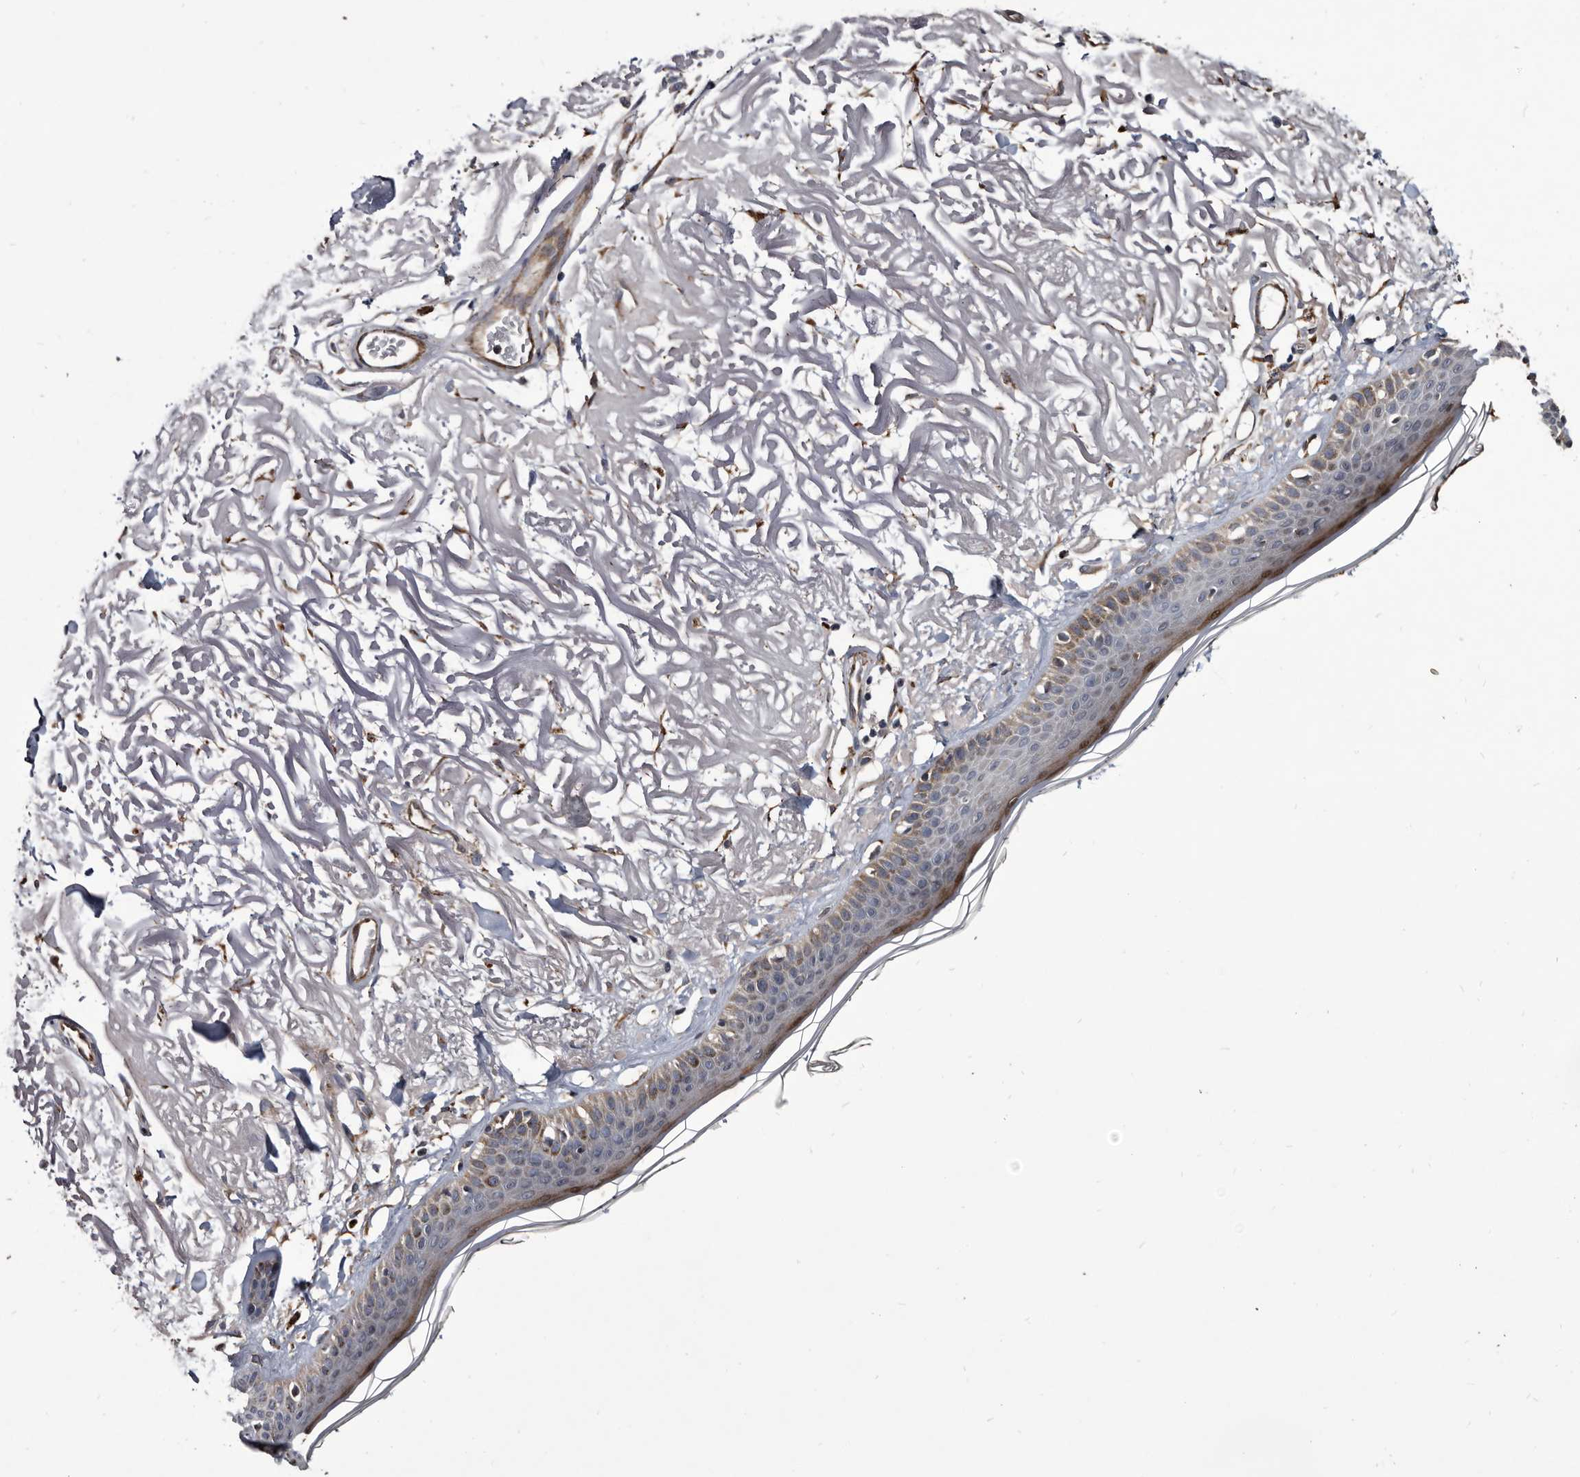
{"staining": {"intensity": "negative", "quantity": "none", "location": "none"}, "tissue": "skin", "cell_type": "Fibroblasts", "image_type": "normal", "snomed": [{"axis": "morphology", "description": "Normal tissue, NOS"}, {"axis": "topography", "description": "Skin"}, {"axis": "topography", "description": "Skeletal muscle"}], "caption": "This image is of normal skin stained with immunohistochemistry (IHC) to label a protein in brown with the nuclei are counter-stained blue. There is no staining in fibroblasts.", "gene": "CTSA", "patient": {"sex": "male", "age": 83}}